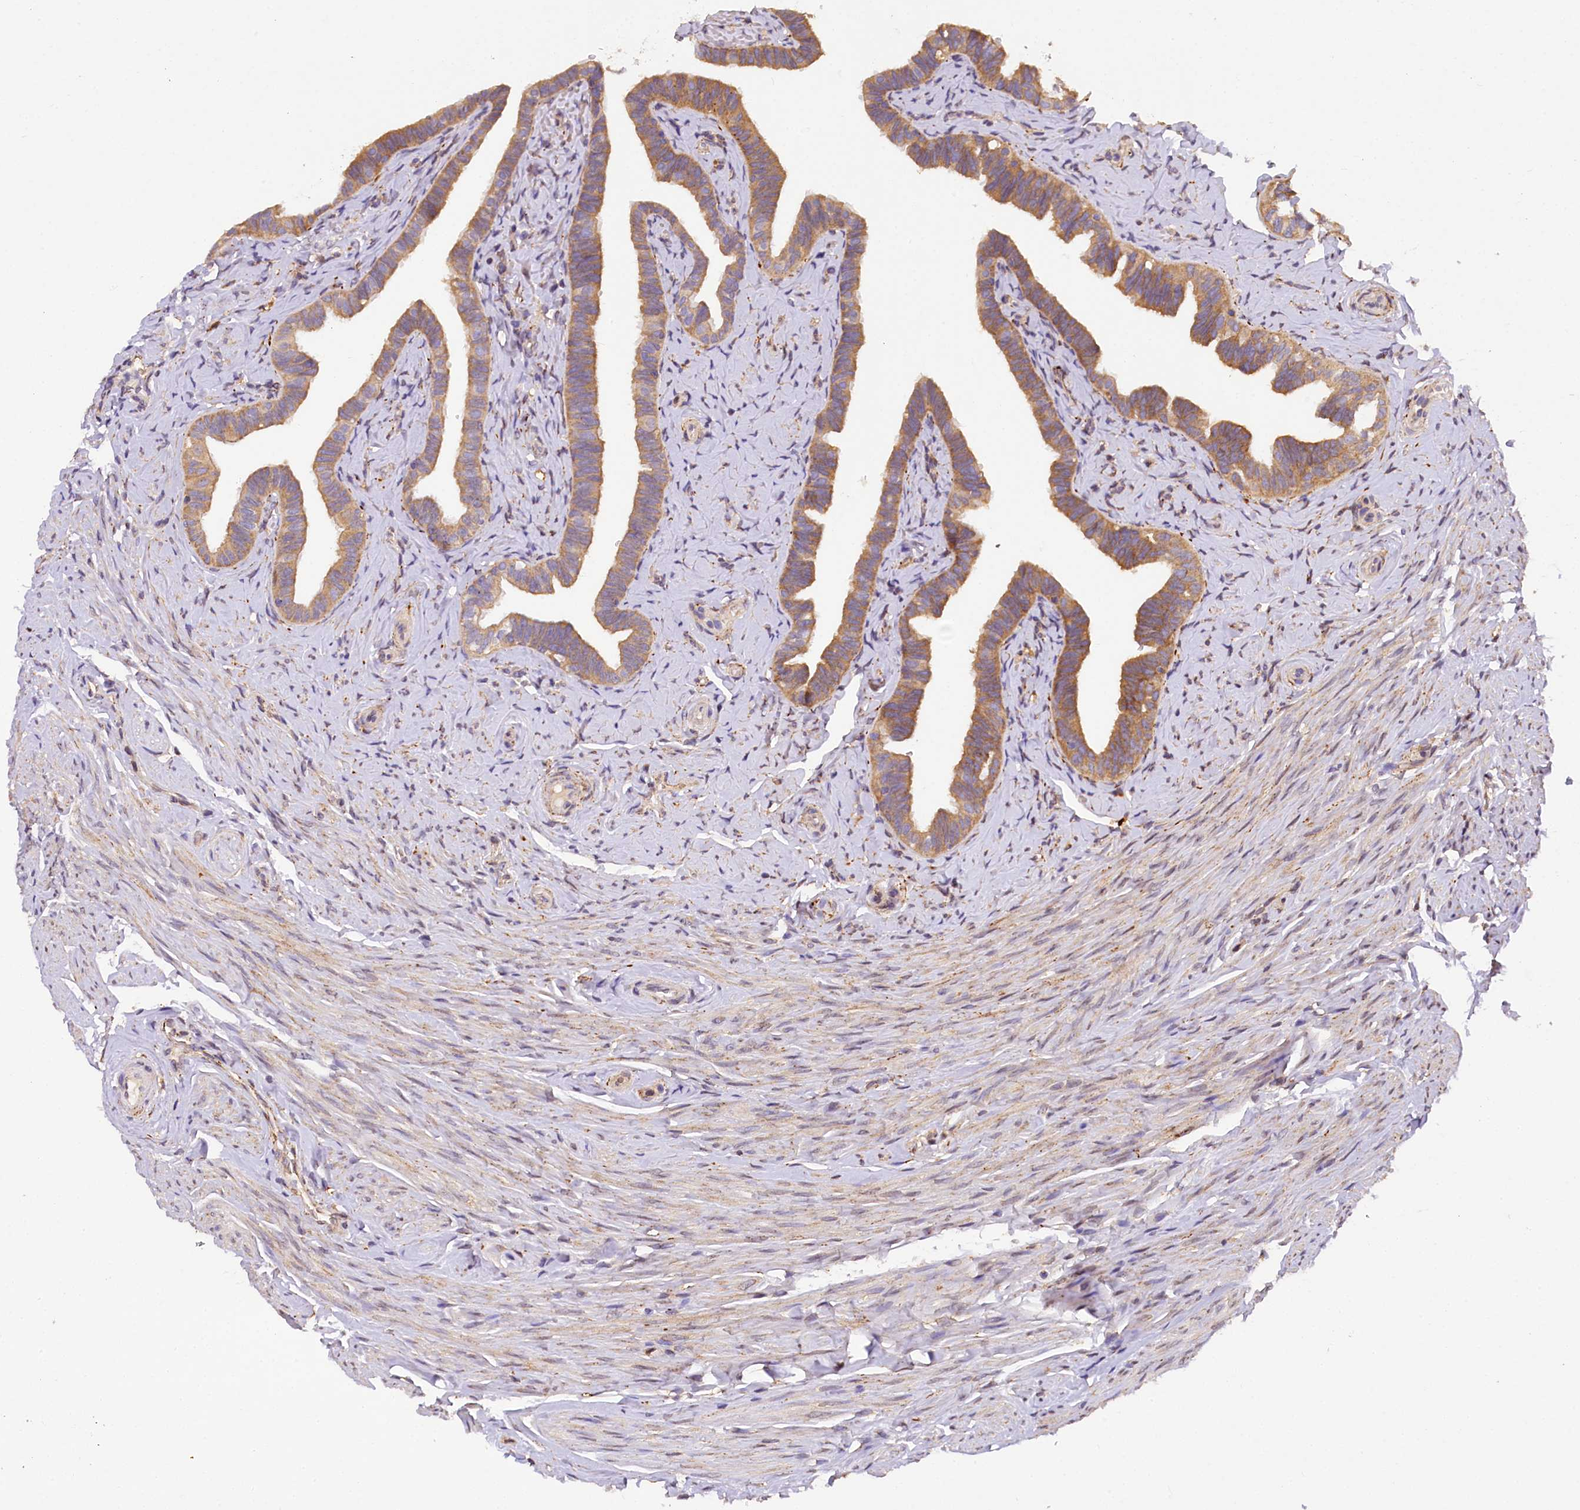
{"staining": {"intensity": "moderate", "quantity": "25%-75%", "location": "cytoplasmic/membranous"}, "tissue": "fallopian tube", "cell_type": "Glandular cells", "image_type": "normal", "snomed": [{"axis": "morphology", "description": "Normal tissue, NOS"}, {"axis": "topography", "description": "Fallopian tube"}], "caption": "The immunohistochemical stain shows moderate cytoplasmic/membranous expression in glandular cells of normal fallopian tube. The protein is shown in brown color, while the nuclei are stained blue.", "gene": "SUPV3L1", "patient": {"sex": "female", "age": 39}}